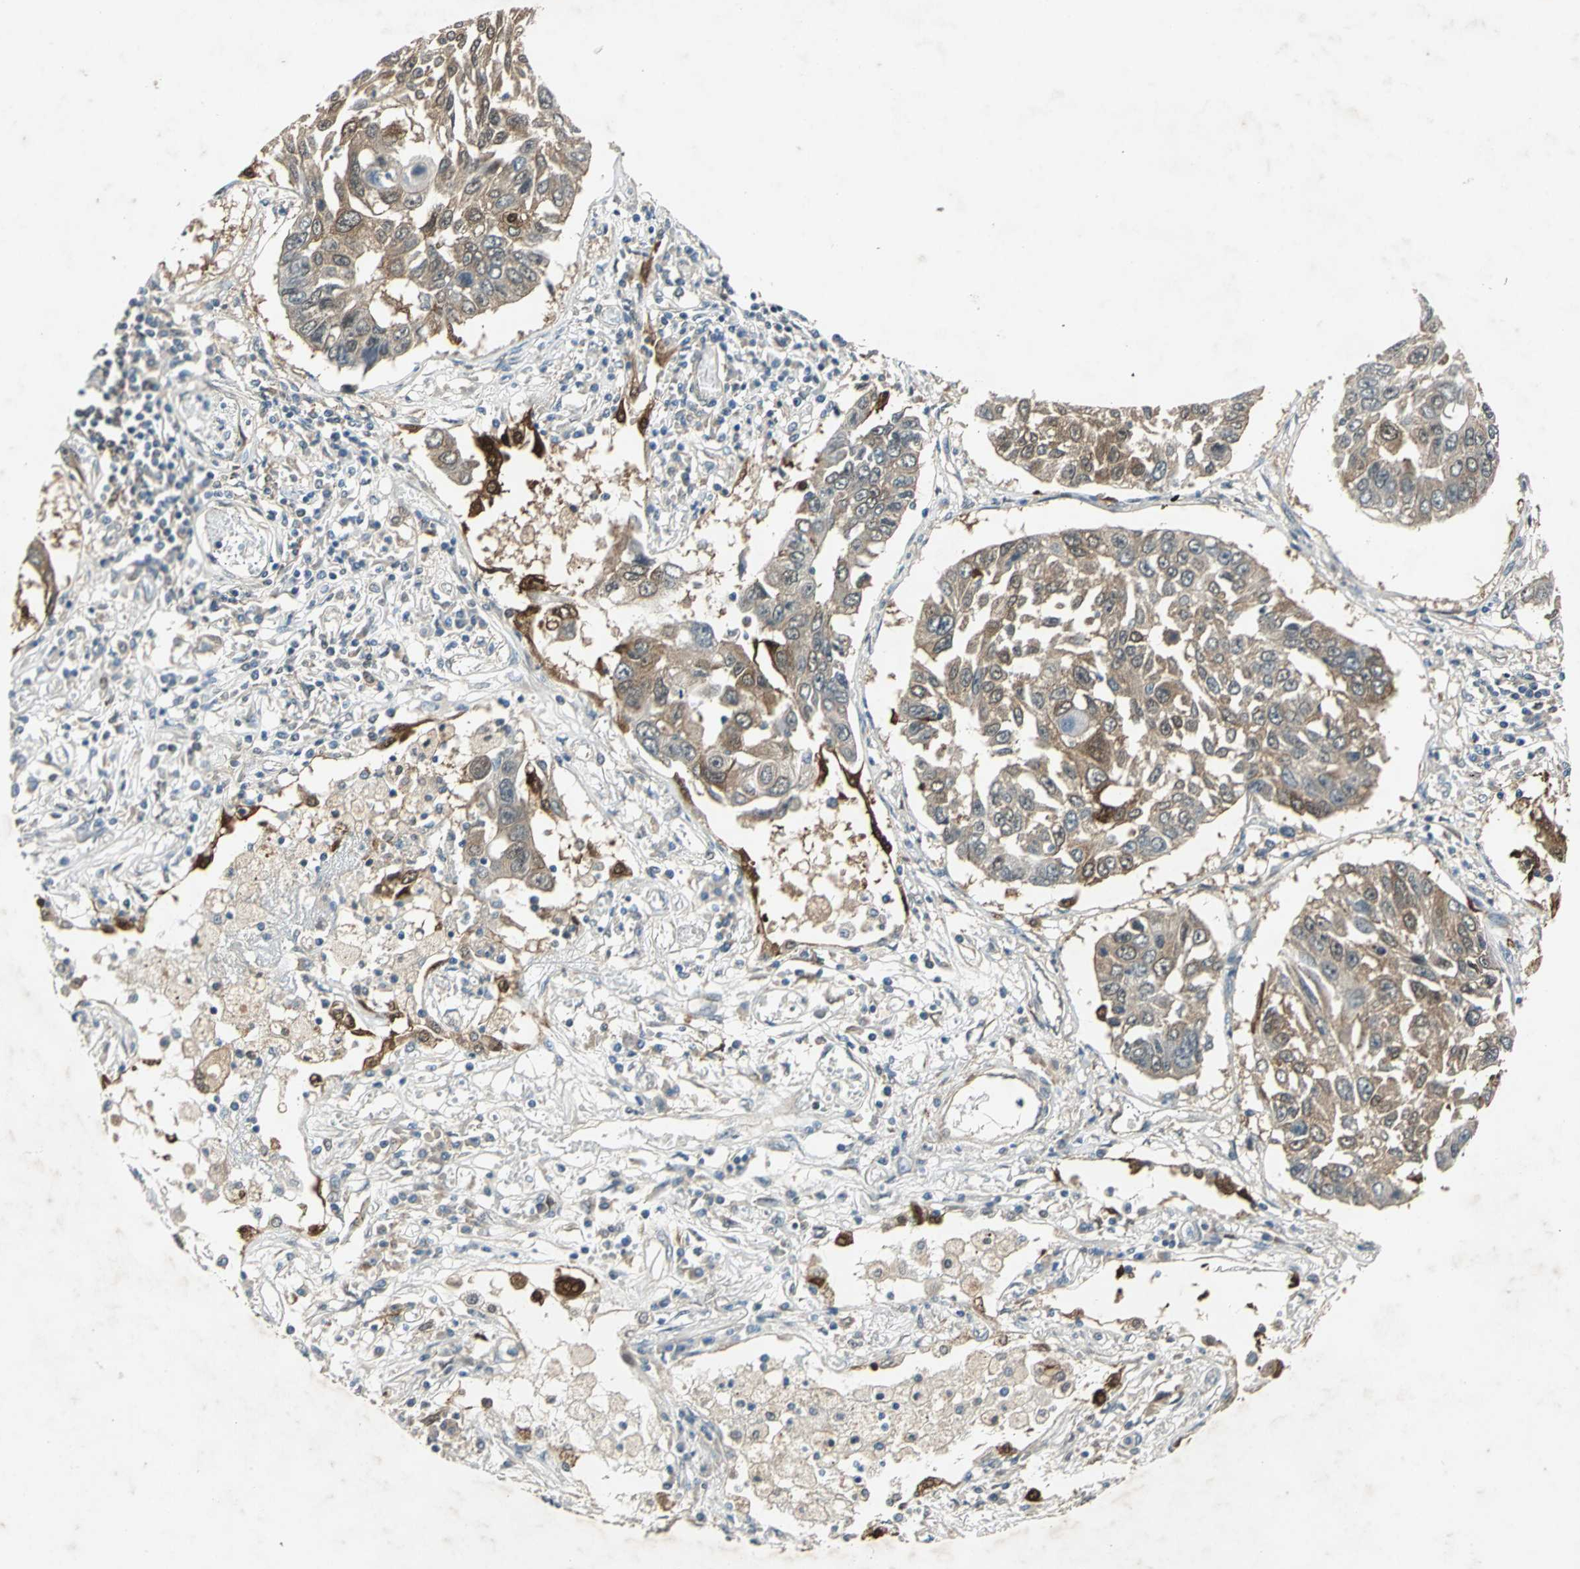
{"staining": {"intensity": "moderate", "quantity": ">75%", "location": "cytoplasmic/membranous"}, "tissue": "lung cancer", "cell_type": "Tumor cells", "image_type": "cancer", "snomed": [{"axis": "morphology", "description": "Squamous cell carcinoma, NOS"}, {"axis": "topography", "description": "Lung"}], "caption": "An image showing moderate cytoplasmic/membranous positivity in about >75% of tumor cells in lung cancer, as visualized by brown immunohistochemical staining.", "gene": "RRM2B", "patient": {"sex": "male", "age": 71}}